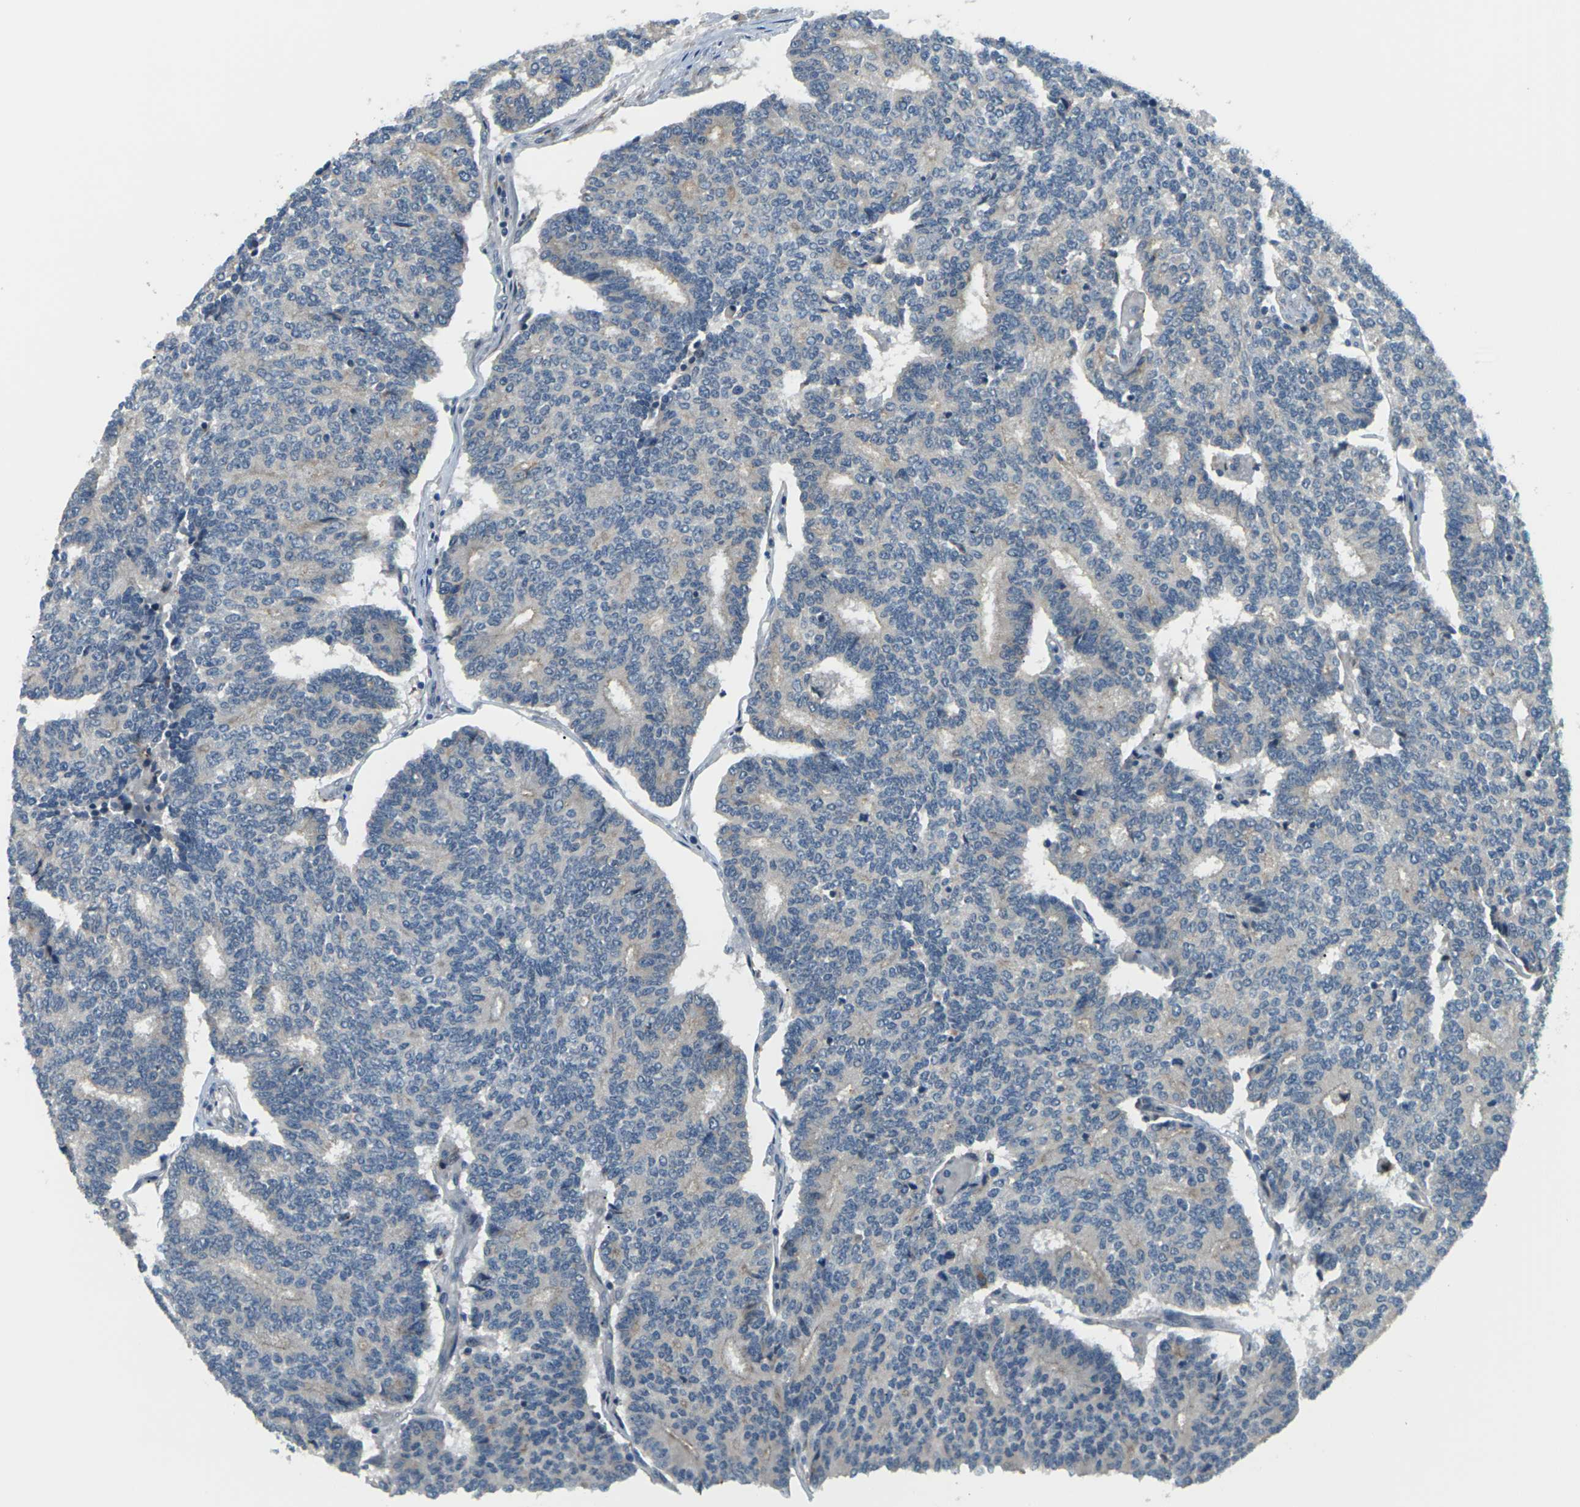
{"staining": {"intensity": "negative", "quantity": "none", "location": "none"}, "tissue": "prostate cancer", "cell_type": "Tumor cells", "image_type": "cancer", "snomed": [{"axis": "morphology", "description": "Normal tissue, NOS"}, {"axis": "morphology", "description": "Adenocarcinoma, High grade"}, {"axis": "topography", "description": "Prostate"}, {"axis": "topography", "description": "Seminal veicle"}], "caption": "This is an IHC photomicrograph of human high-grade adenocarcinoma (prostate). There is no positivity in tumor cells.", "gene": "SLC13A3", "patient": {"sex": "male", "age": 55}}